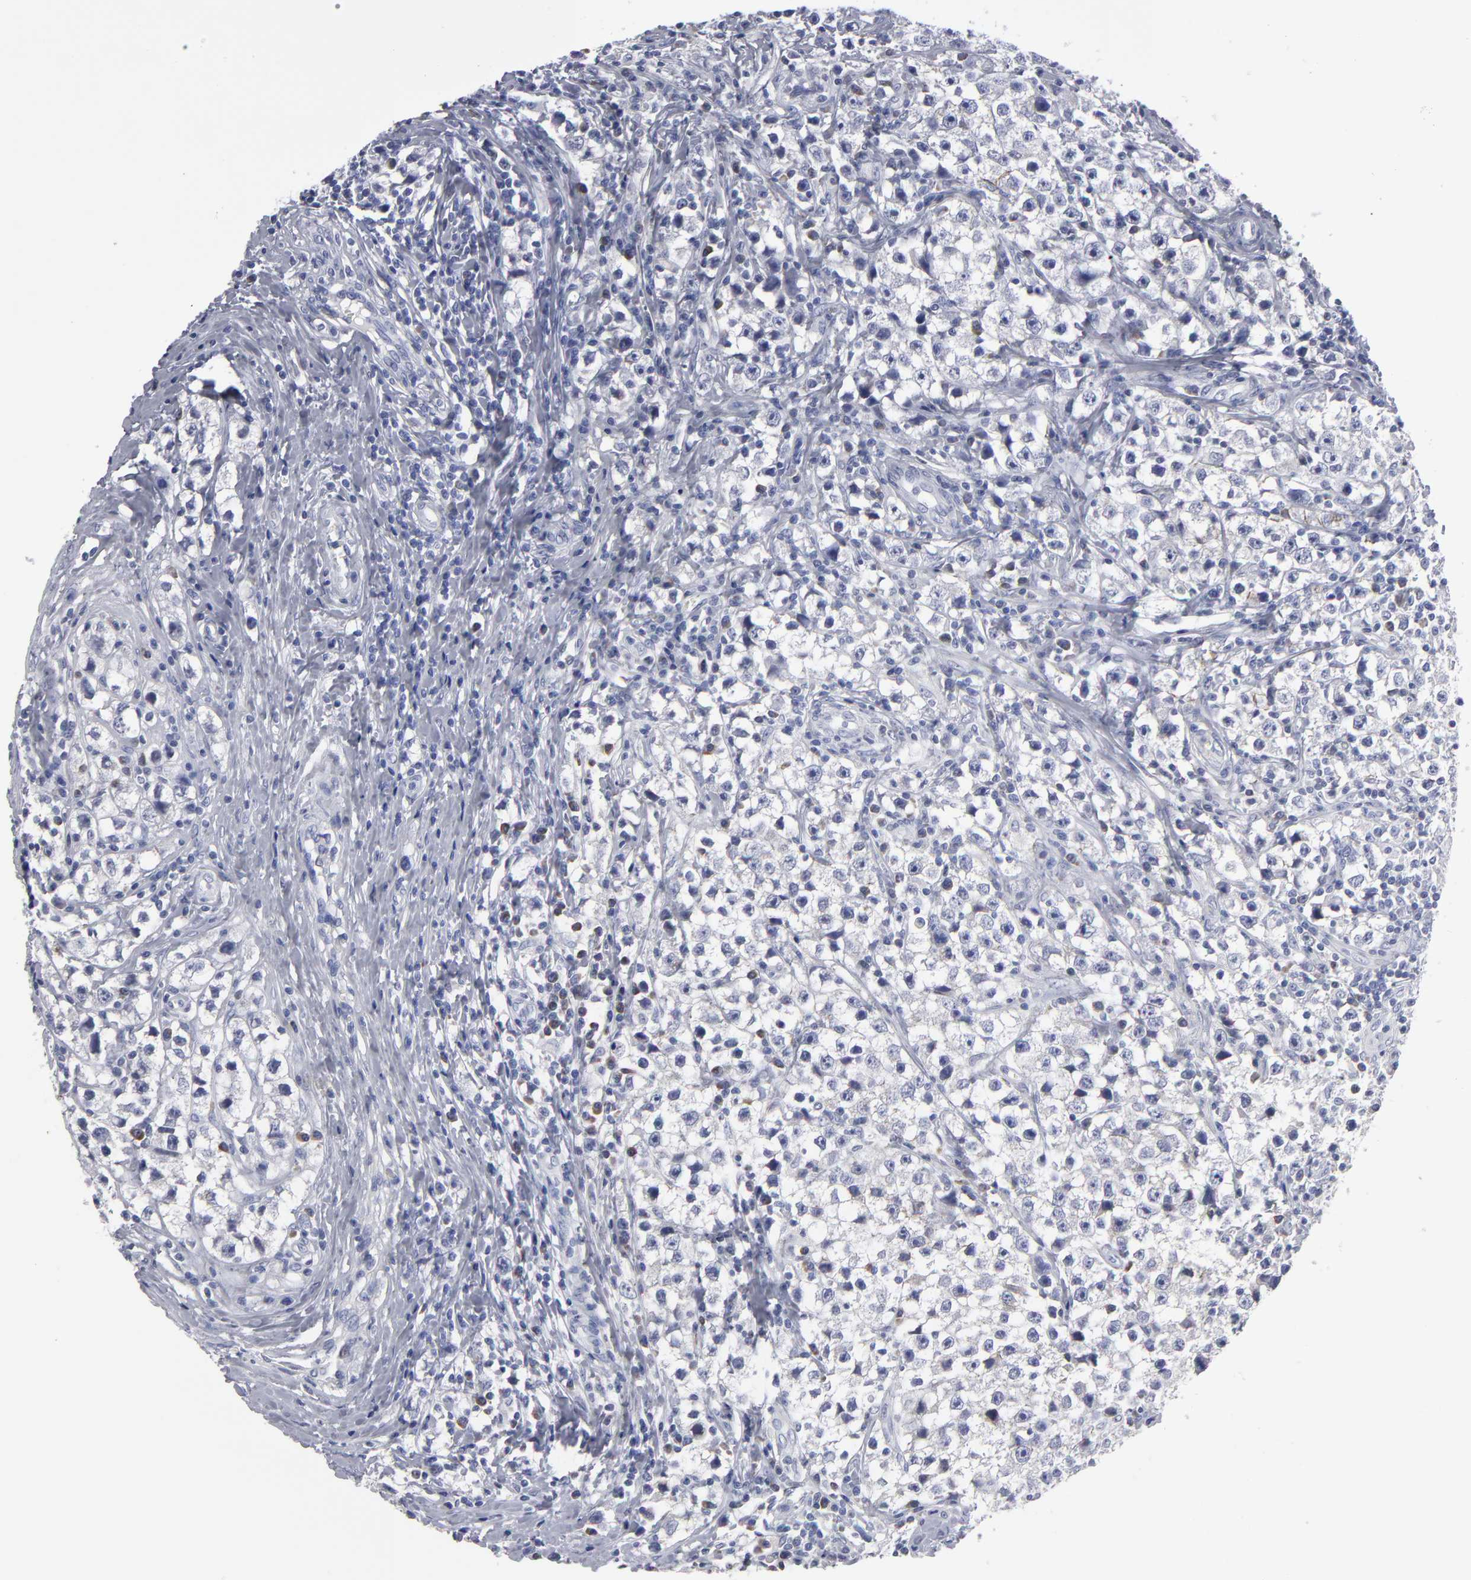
{"staining": {"intensity": "negative", "quantity": "none", "location": "none"}, "tissue": "testis cancer", "cell_type": "Tumor cells", "image_type": "cancer", "snomed": [{"axis": "morphology", "description": "Seminoma, NOS"}, {"axis": "topography", "description": "Testis"}], "caption": "DAB (3,3'-diaminobenzidine) immunohistochemical staining of testis cancer shows no significant positivity in tumor cells.", "gene": "CCDC80", "patient": {"sex": "male", "age": 35}}